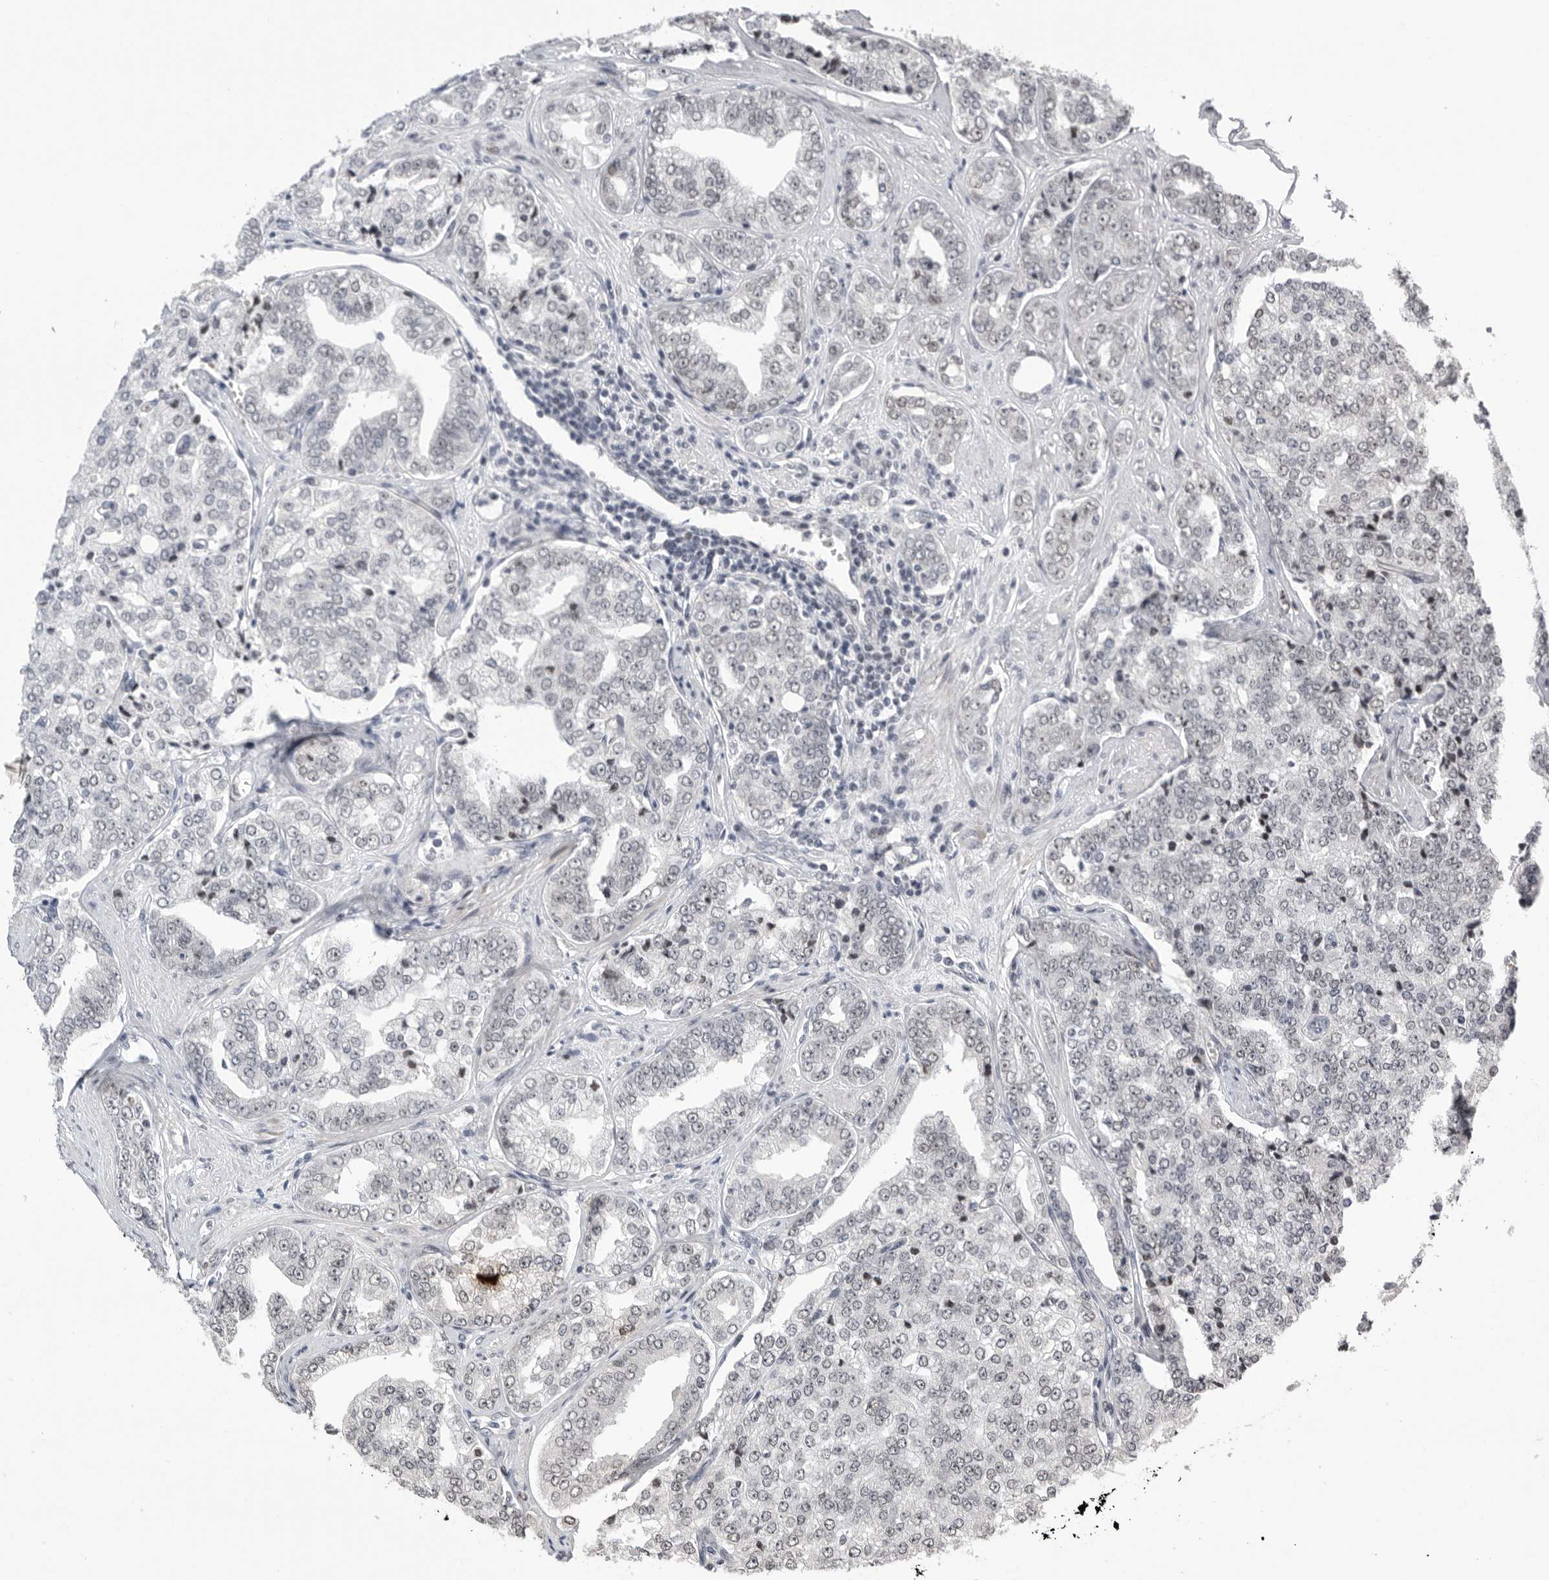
{"staining": {"intensity": "negative", "quantity": "none", "location": "none"}, "tissue": "prostate cancer", "cell_type": "Tumor cells", "image_type": "cancer", "snomed": [{"axis": "morphology", "description": "Adenocarcinoma, High grade"}, {"axis": "topography", "description": "Prostate"}], "caption": "This is an IHC histopathology image of prostate cancer. There is no positivity in tumor cells.", "gene": "POU5F1", "patient": {"sex": "male", "age": 71}}